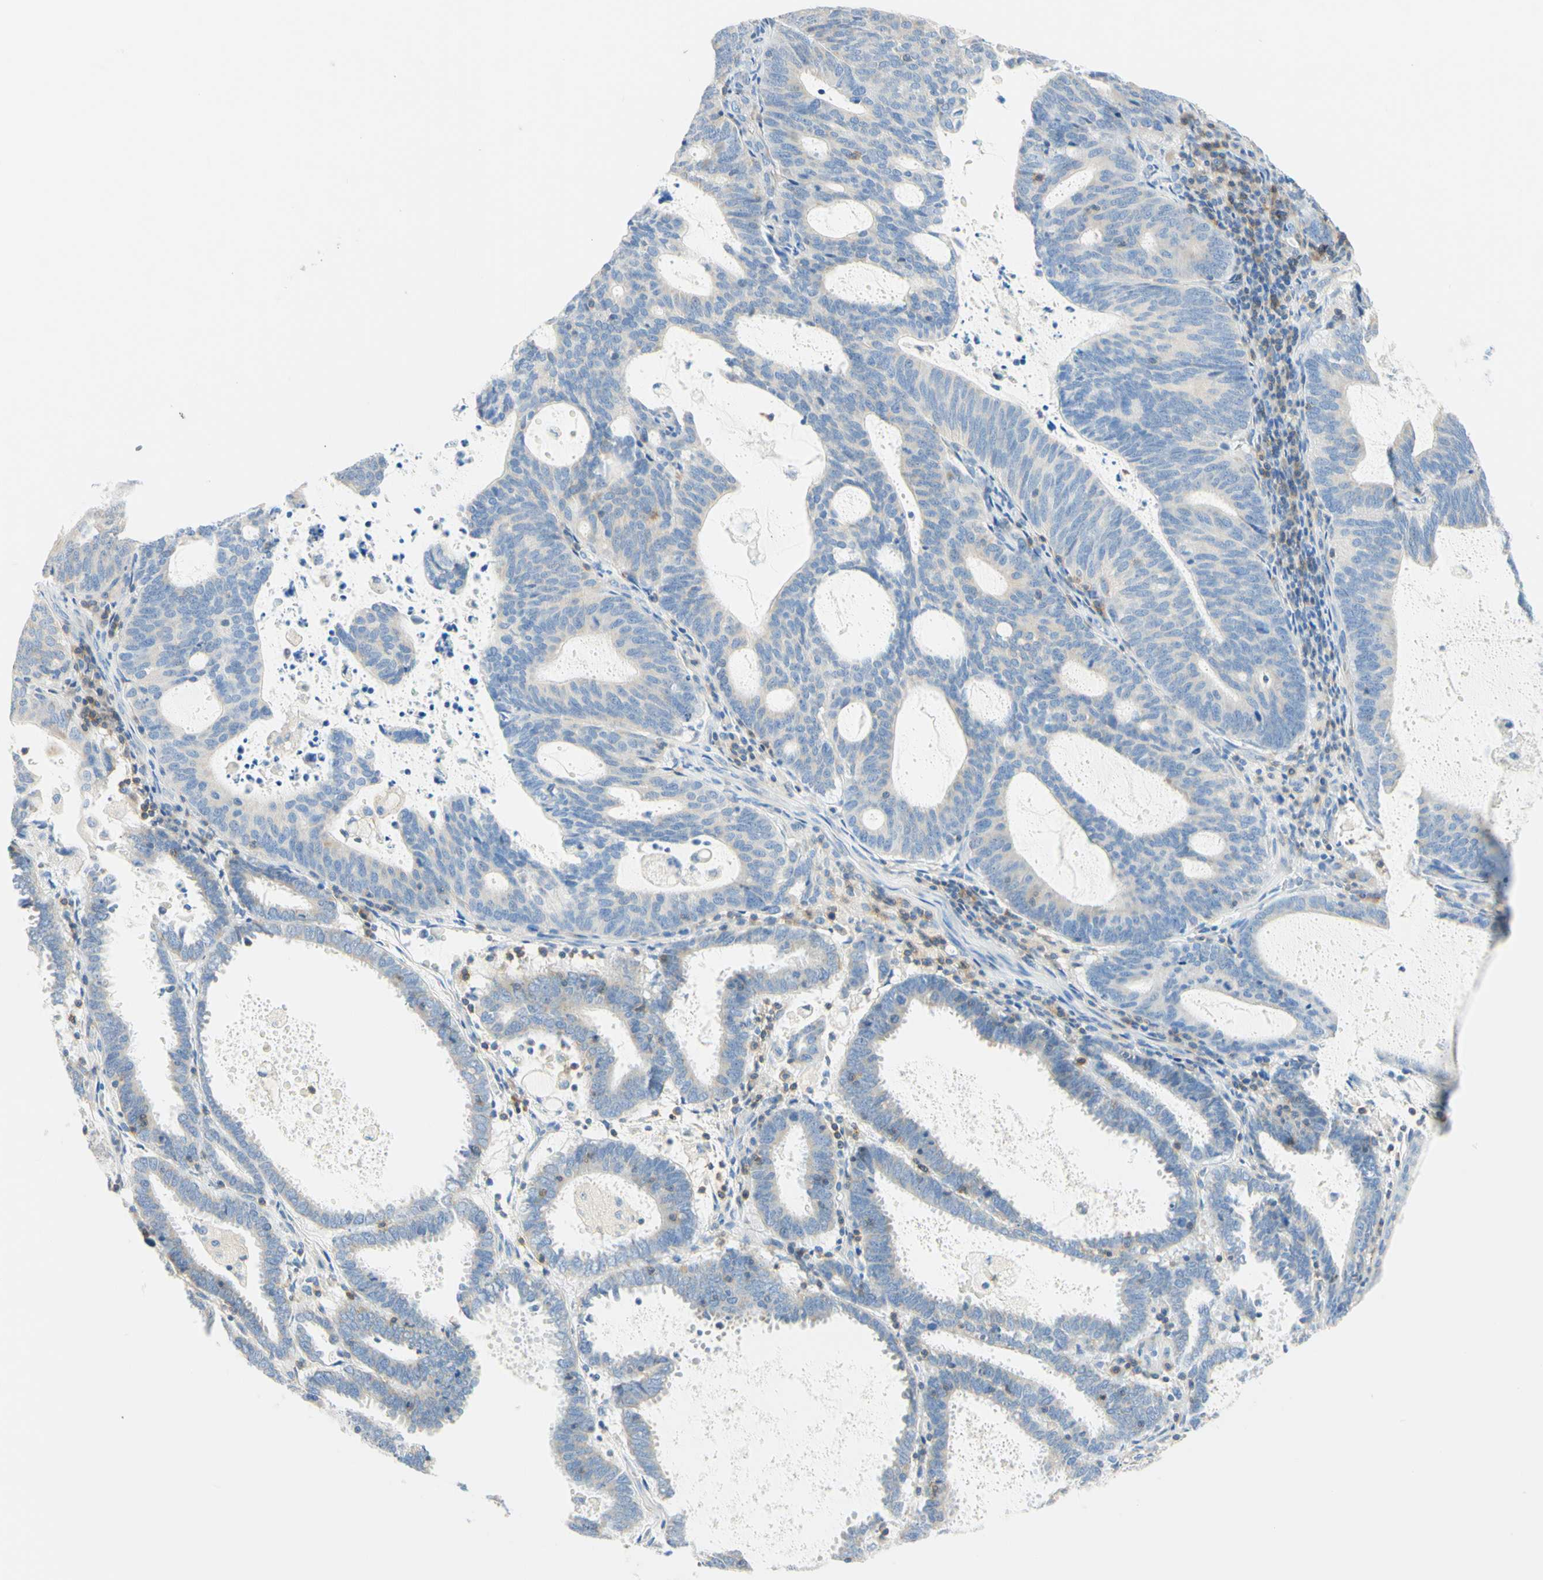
{"staining": {"intensity": "negative", "quantity": "none", "location": "none"}, "tissue": "endometrial cancer", "cell_type": "Tumor cells", "image_type": "cancer", "snomed": [{"axis": "morphology", "description": "Adenocarcinoma, NOS"}, {"axis": "topography", "description": "Uterus"}], "caption": "This is an immunohistochemistry (IHC) photomicrograph of endometrial adenocarcinoma. There is no staining in tumor cells.", "gene": "LAT", "patient": {"sex": "female", "age": 83}}